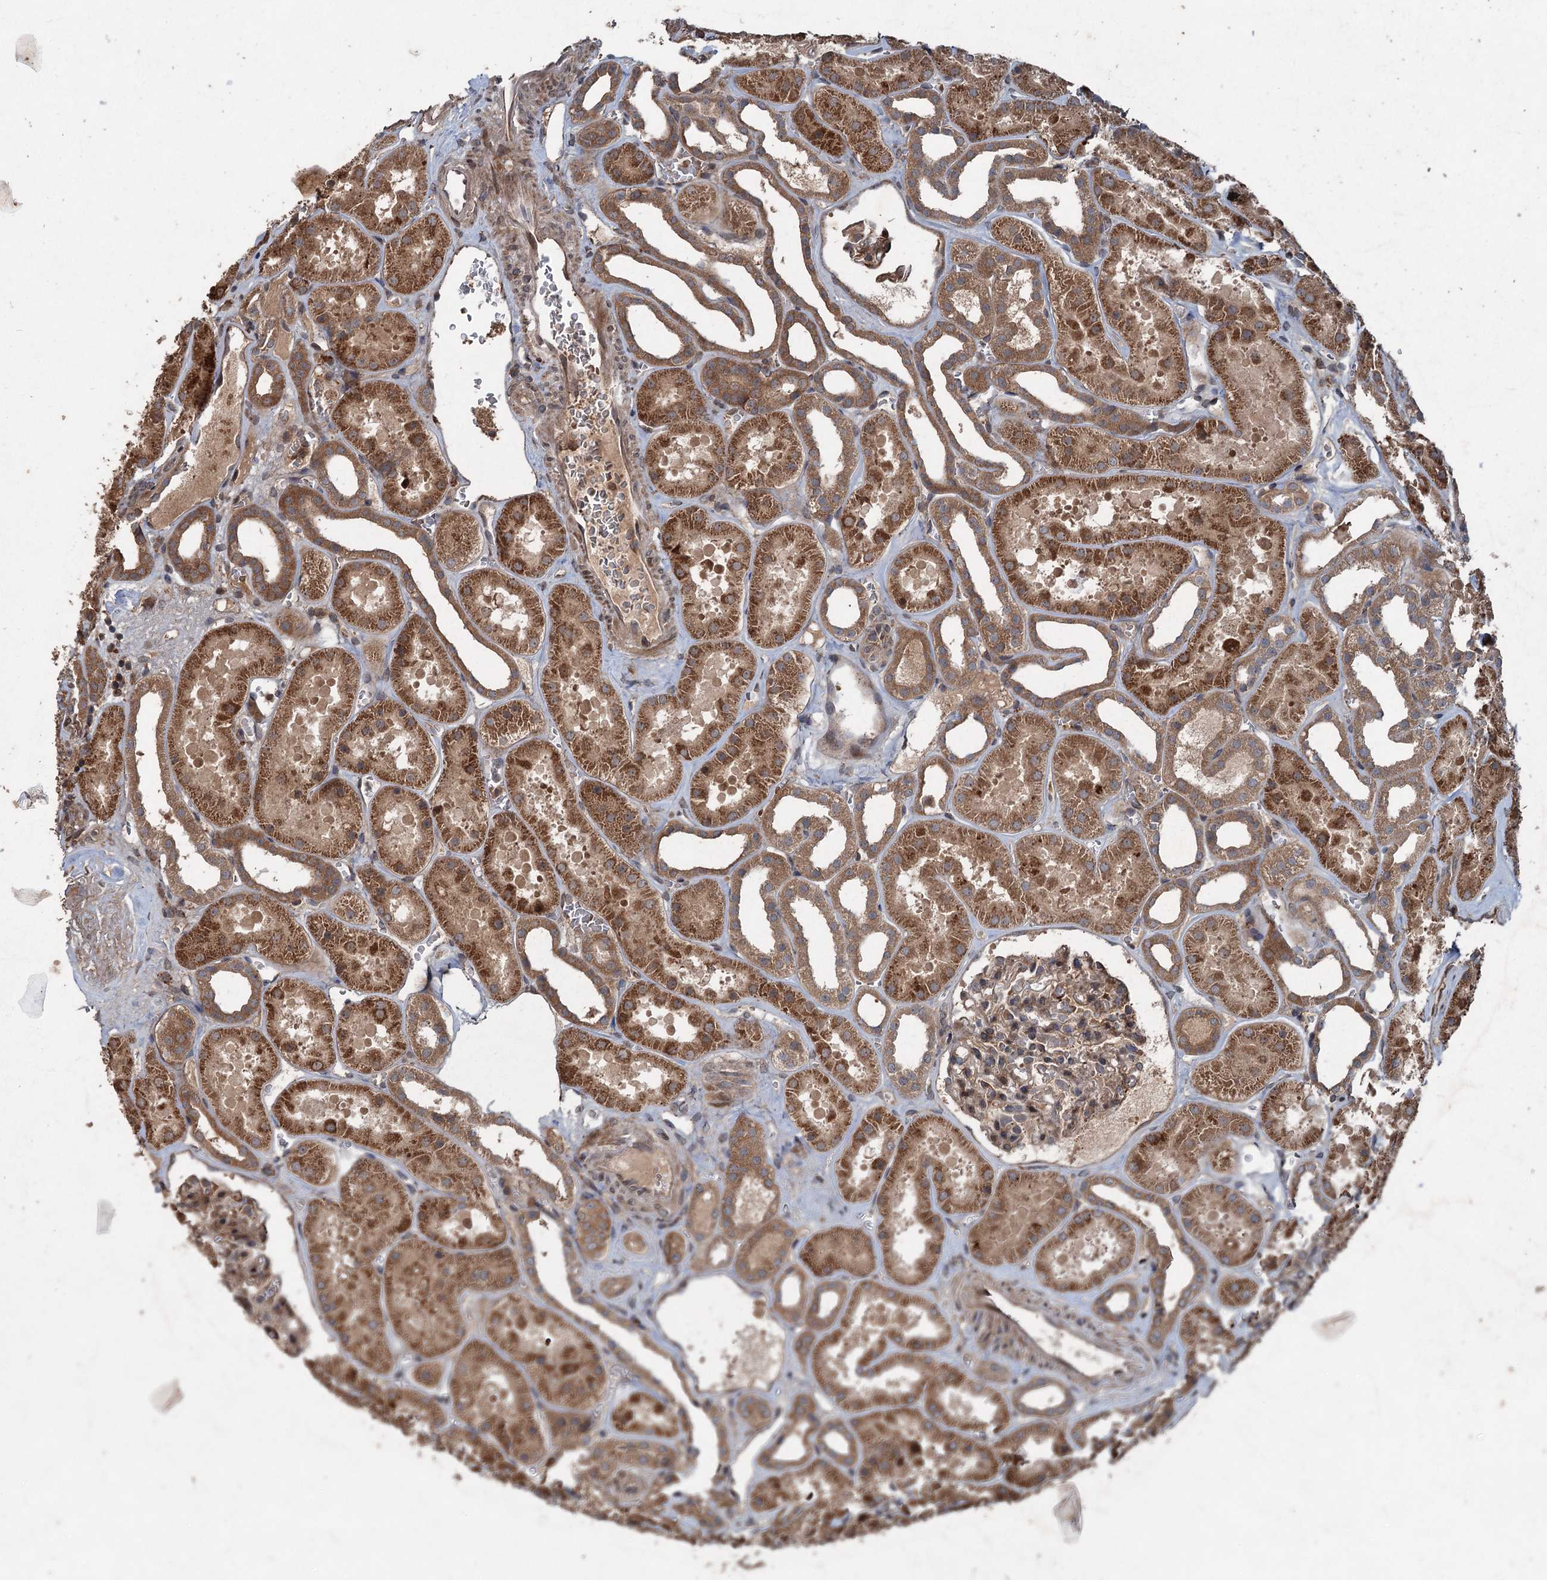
{"staining": {"intensity": "moderate", "quantity": ">75%", "location": "cytoplasmic/membranous"}, "tissue": "kidney", "cell_type": "Cells in glomeruli", "image_type": "normal", "snomed": [{"axis": "morphology", "description": "Normal tissue, NOS"}, {"axis": "topography", "description": "Kidney"}], "caption": "Immunohistochemistry (IHC) (DAB (3,3'-diaminobenzidine)) staining of benign human kidney demonstrates moderate cytoplasmic/membranous protein positivity in about >75% of cells in glomeruli. (brown staining indicates protein expression, while blue staining denotes nuclei).", "gene": "ALAS1", "patient": {"sex": "female", "age": 41}}